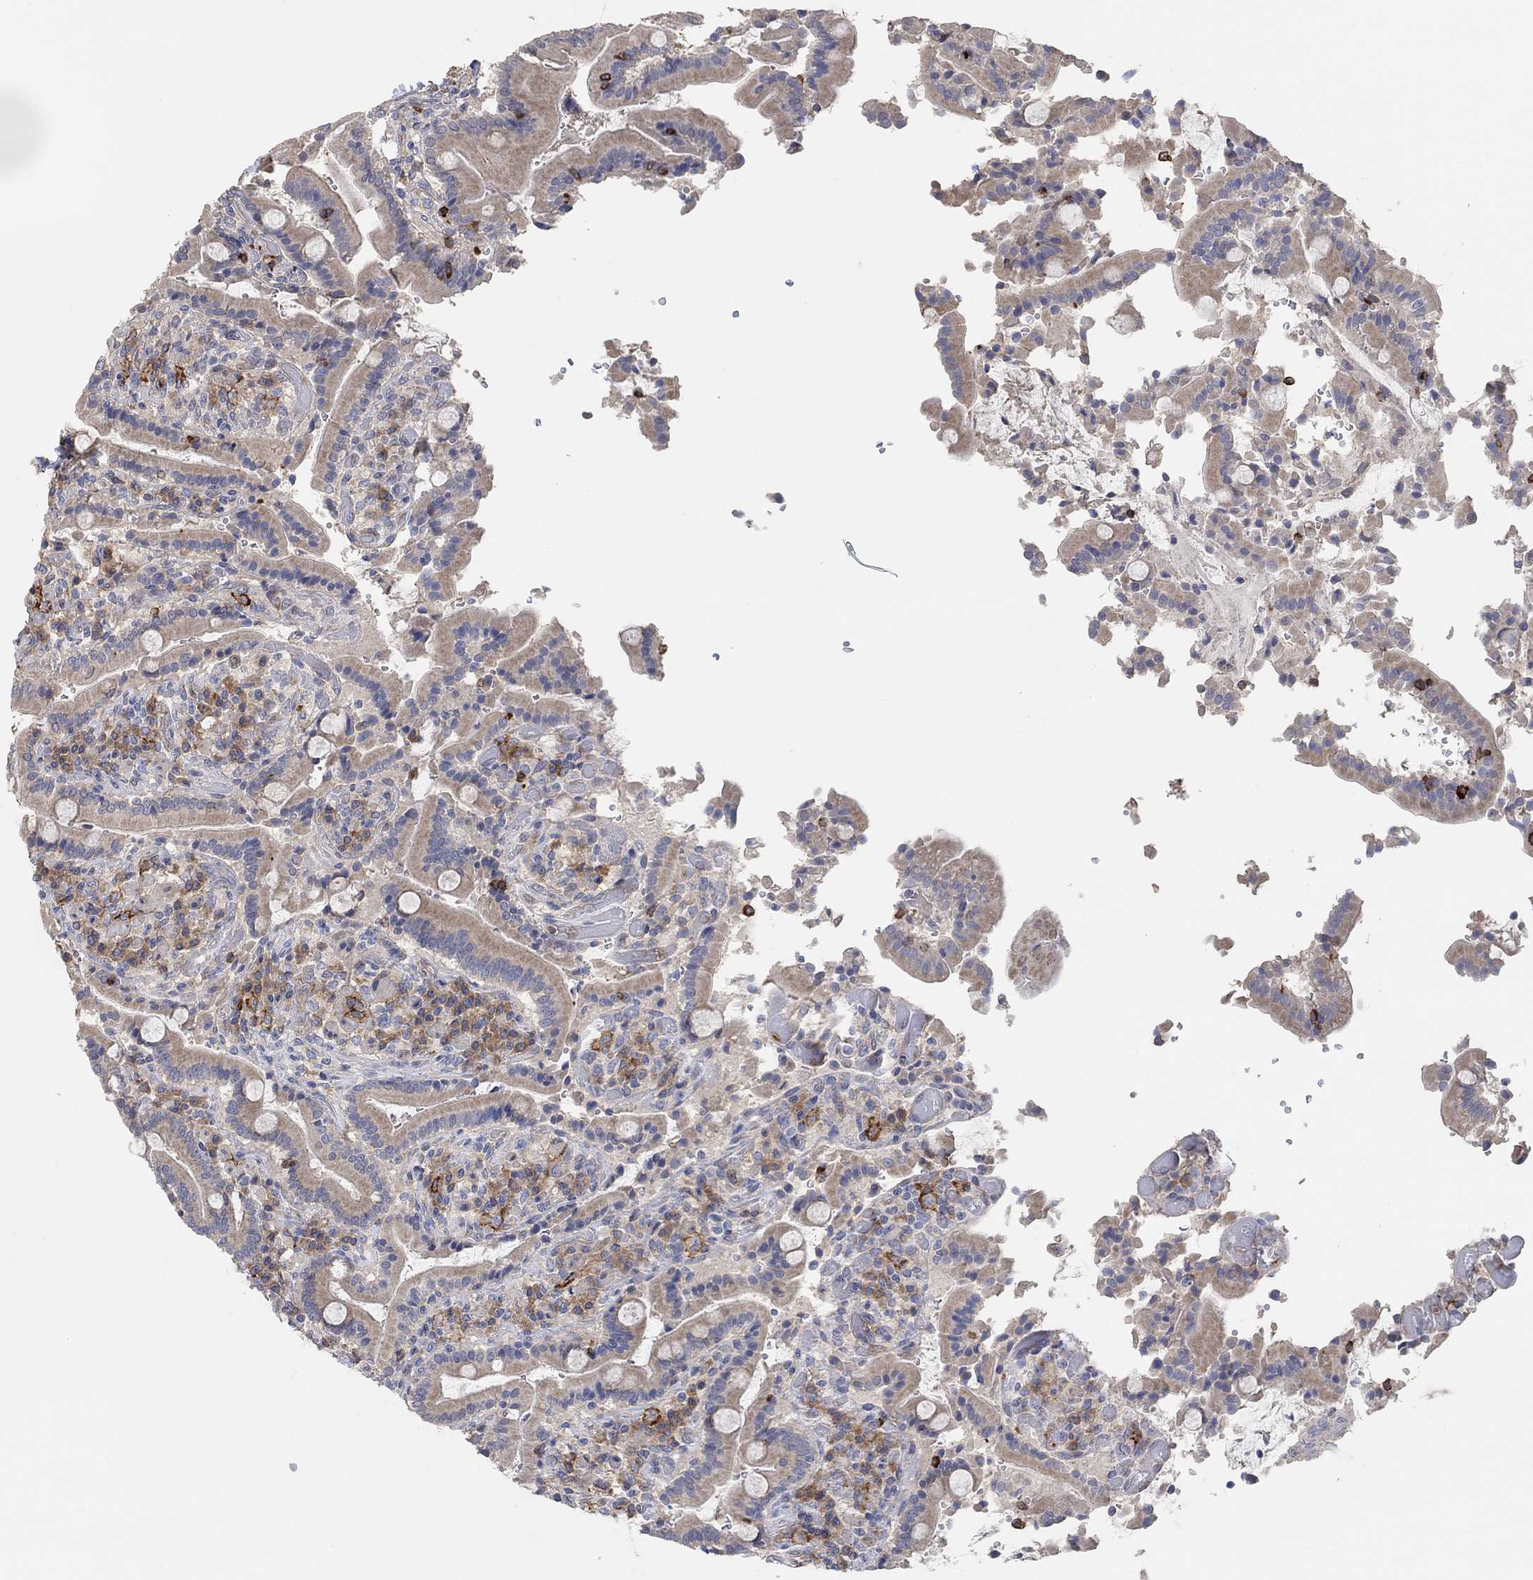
{"staining": {"intensity": "negative", "quantity": "none", "location": "none"}, "tissue": "duodenum", "cell_type": "Glandular cells", "image_type": "normal", "snomed": [{"axis": "morphology", "description": "Normal tissue, NOS"}, {"axis": "topography", "description": "Duodenum"}], "caption": "A high-resolution image shows immunohistochemistry (IHC) staining of unremarkable duodenum, which reveals no significant staining in glandular cells. (Brightfield microscopy of DAB immunohistochemistry (IHC) at high magnification).", "gene": "SYT16", "patient": {"sex": "female", "age": 62}}